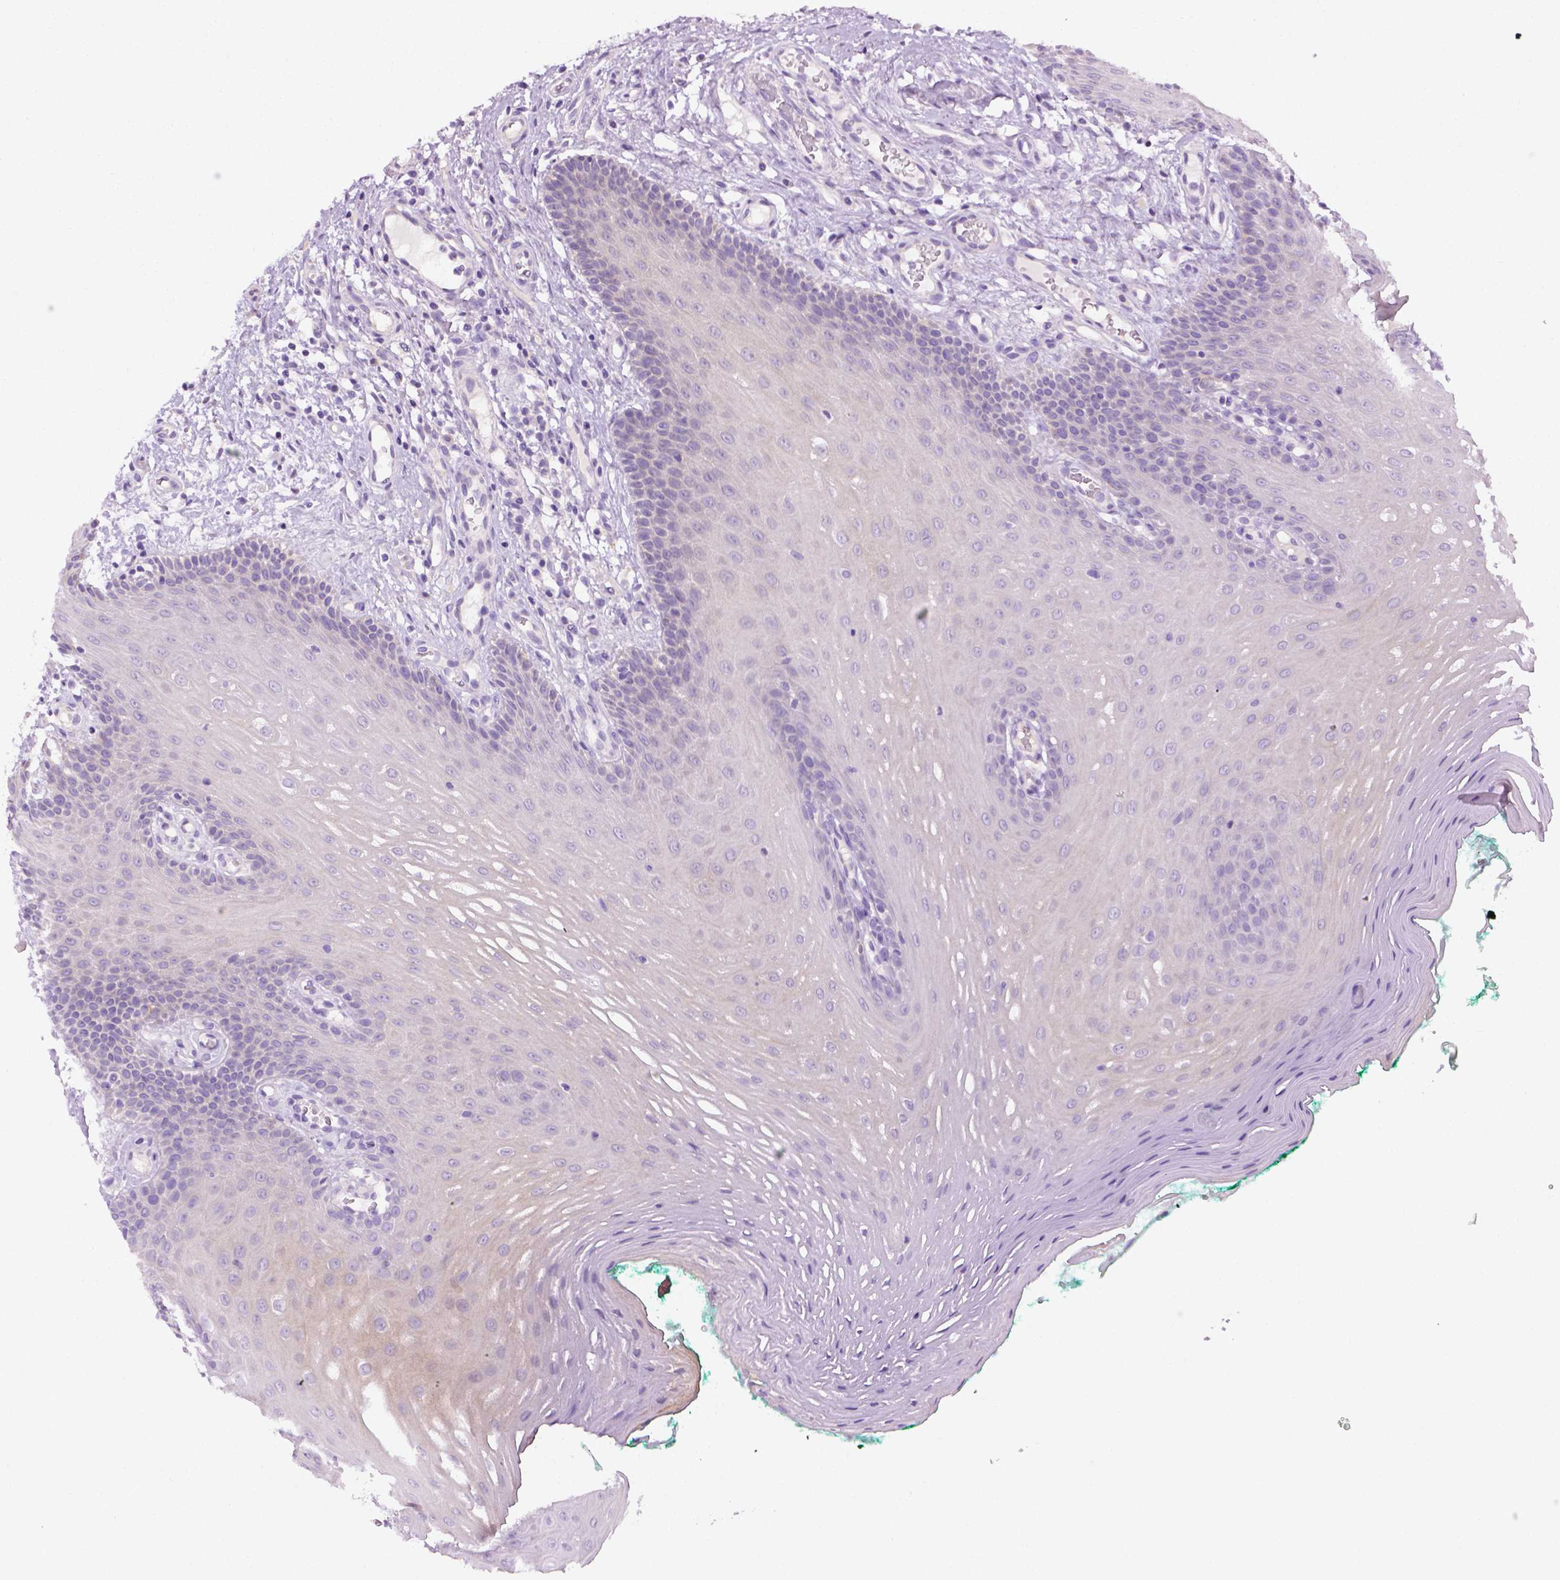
{"staining": {"intensity": "negative", "quantity": "none", "location": "none"}, "tissue": "oral mucosa", "cell_type": "Squamous epithelial cells", "image_type": "normal", "snomed": [{"axis": "morphology", "description": "Normal tissue, NOS"}, {"axis": "morphology", "description": "Squamous cell carcinoma, NOS"}, {"axis": "topography", "description": "Oral tissue"}, {"axis": "topography", "description": "Head-Neck"}], "caption": "Squamous epithelial cells show no significant protein positivity in unremarkable oral mucosa.", "gene": "MCOLN3", "patient": {"sex": "male", "age": 78}}